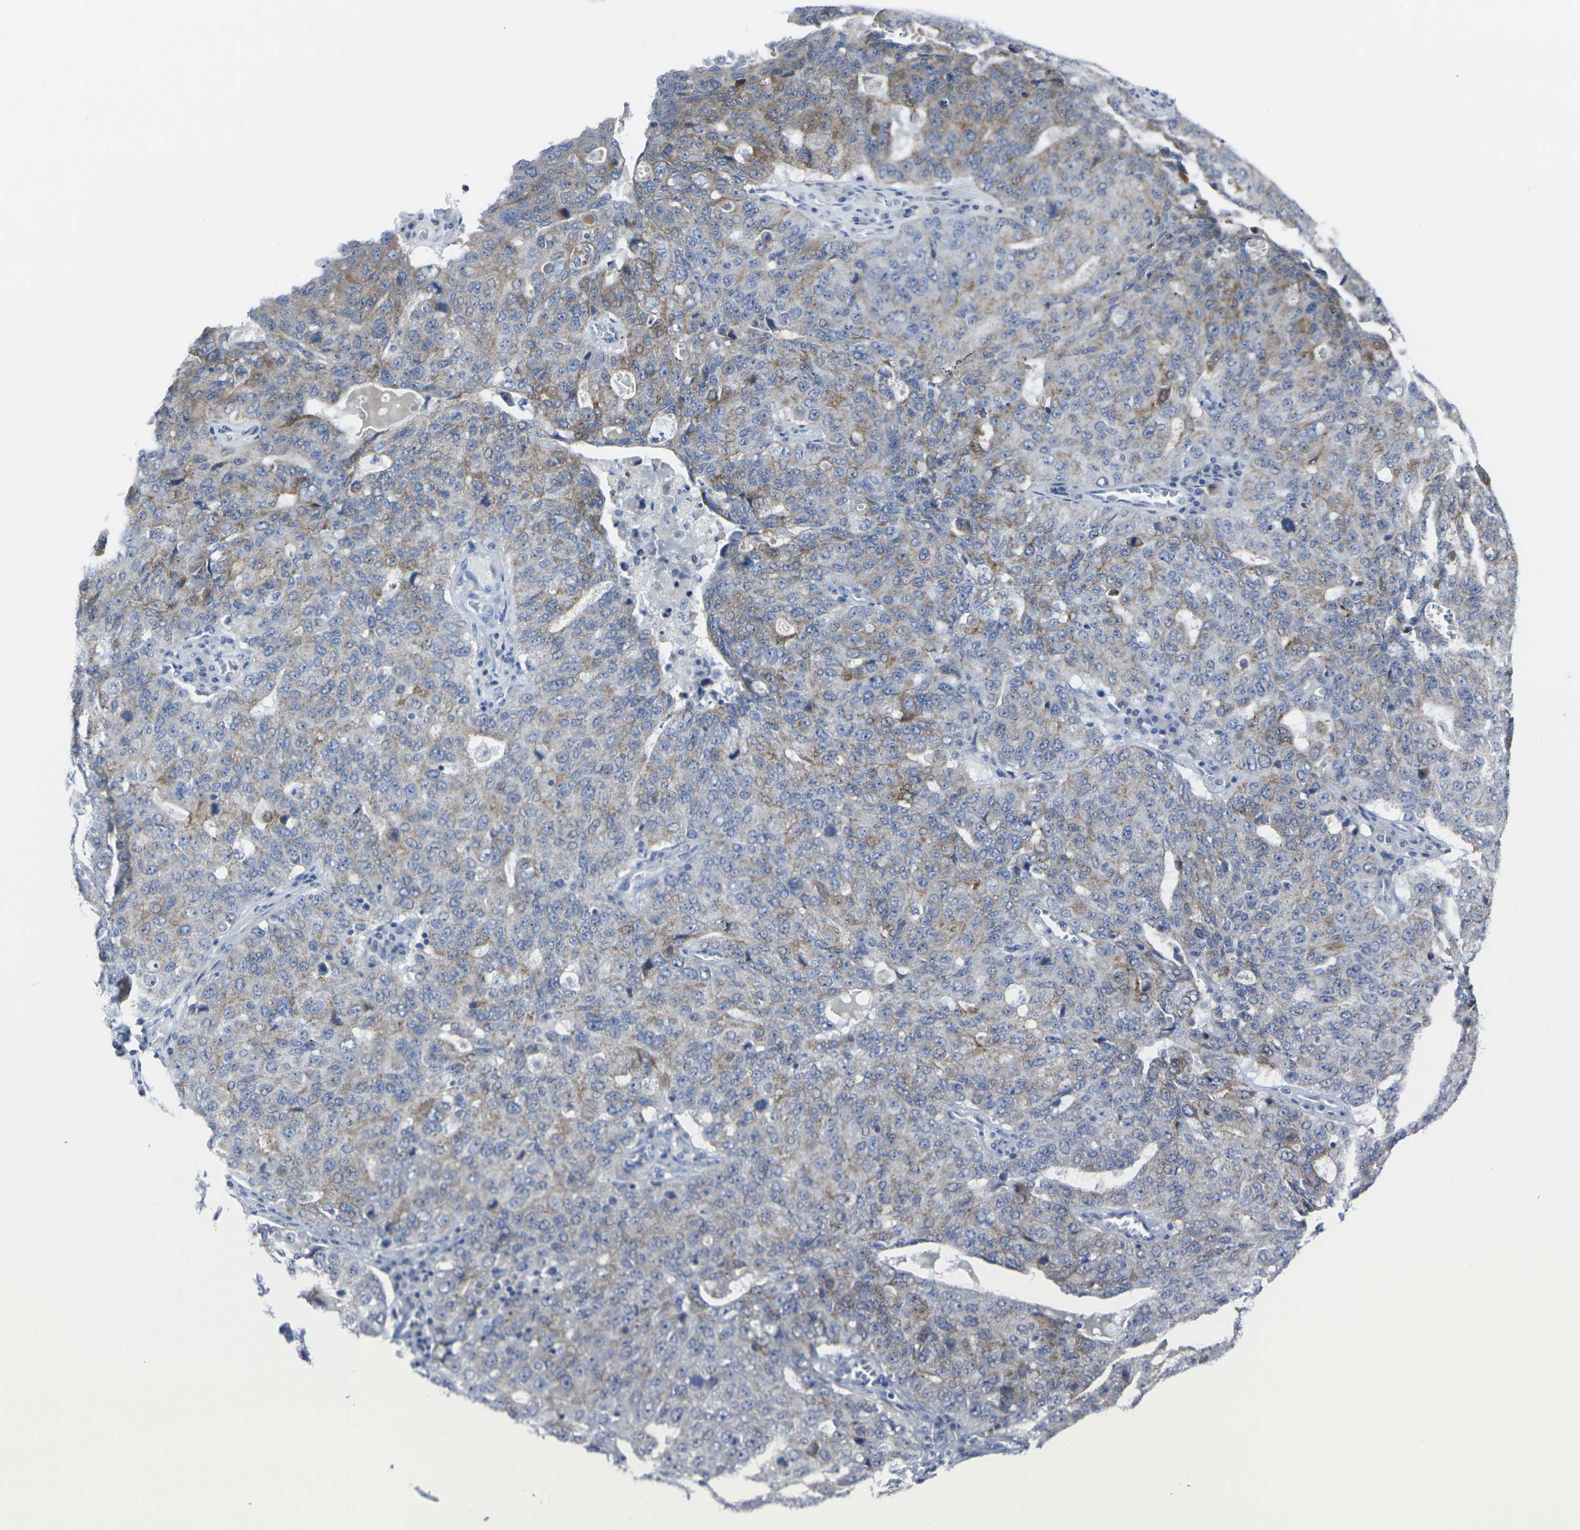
{"staining": {"intensity": "moderate", "quantity": "<25%", "location": "cytoplasmic/membranous"}, "tissue": "ovarian cancer", "cell_type": "Tumor cells", "image_type": "cancer", "snomed": [{"axis": "morphology", "description": "Carcinoma, endometroid"}, {"axis": "topography", "description": "Ovary"}], "caption": "Immunohistochemistry (IHC) of human ovarian cancer (endometroid carcinoma) shows low levels of moderate cytoplasmic/membranous expression in about <25% of tumor cells.", "gene": "ANKRD46", "patient": {"sex": "female", "age": 62}}